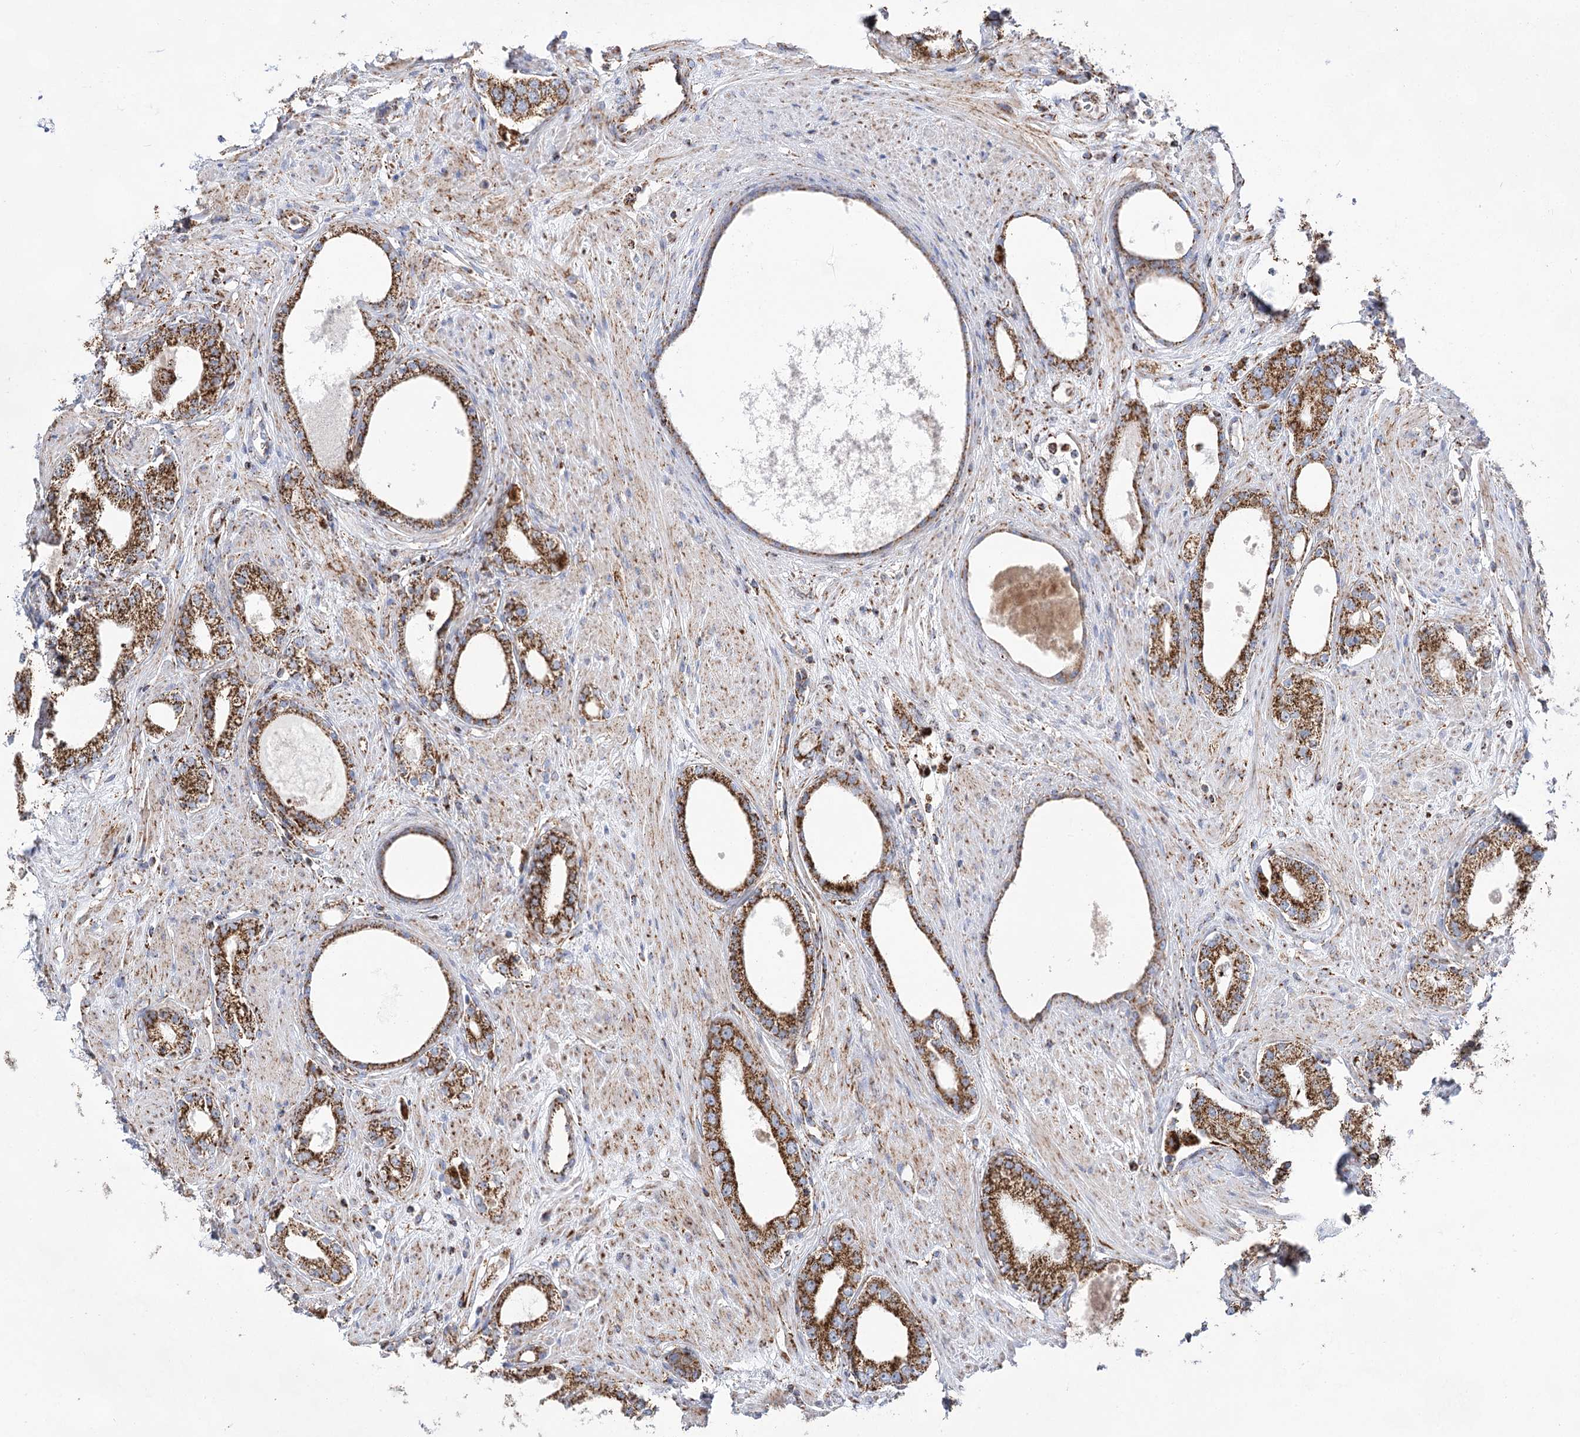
{"staining": {"intensity": "strong", "quantity": ">75%", "location": "cytoplasmic/membranous"}, "tissue": "prostate cancer", "cell_type": "Tumor cells", "image_type": "cancer", "snomed": [{"axis": "morphology", "description": "Adenocarcinoma, High grade"}, {"axis": "topography", "description": "Prostate"}], "caption": "Protein staining displays strong cytoplasmic/membranous expression in about >75% of tumor cells in high-grade adenocarcinoma (prostate).", "gene": "NADK2", "patient": {"sex": "male", "age": 63}}